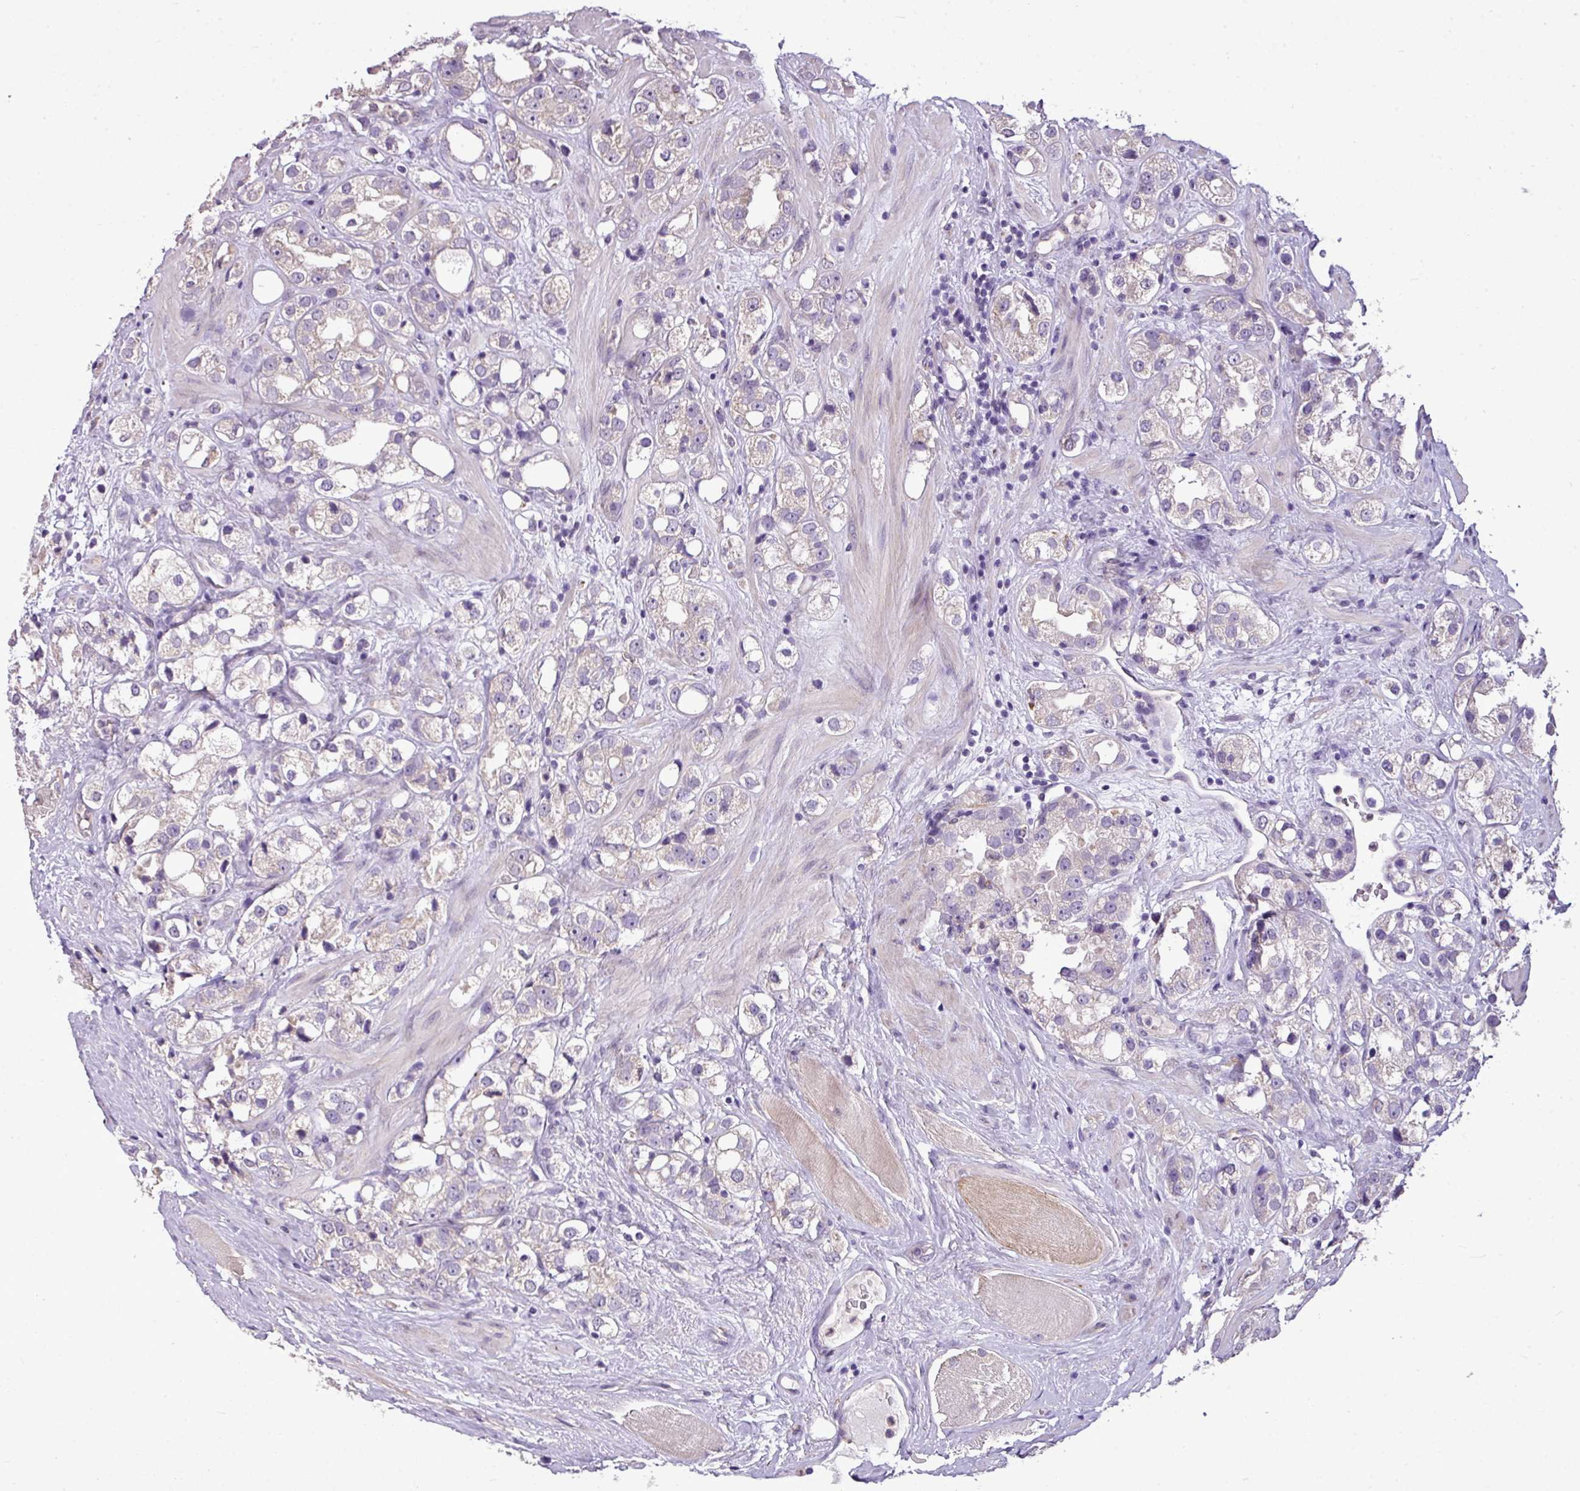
{"staining": {"intensity": "negative", "quantity": "none", "location": "none"}, "tissue": "prostate cancer", "cell_type": "Tumor cells", "image_type": "cancer", "snomed": [{"axis": "morphology", "description": "Adenocarcinoma, NOS"}, {"axis": "topography", "description": "Prostate"}], "caption": "A micrograph of human prostate cancer (adenocarcinoma) is negative for staining in tumor cells.", "gene": "ALDH2", "patient": {"sex": "male", "age": 79}}